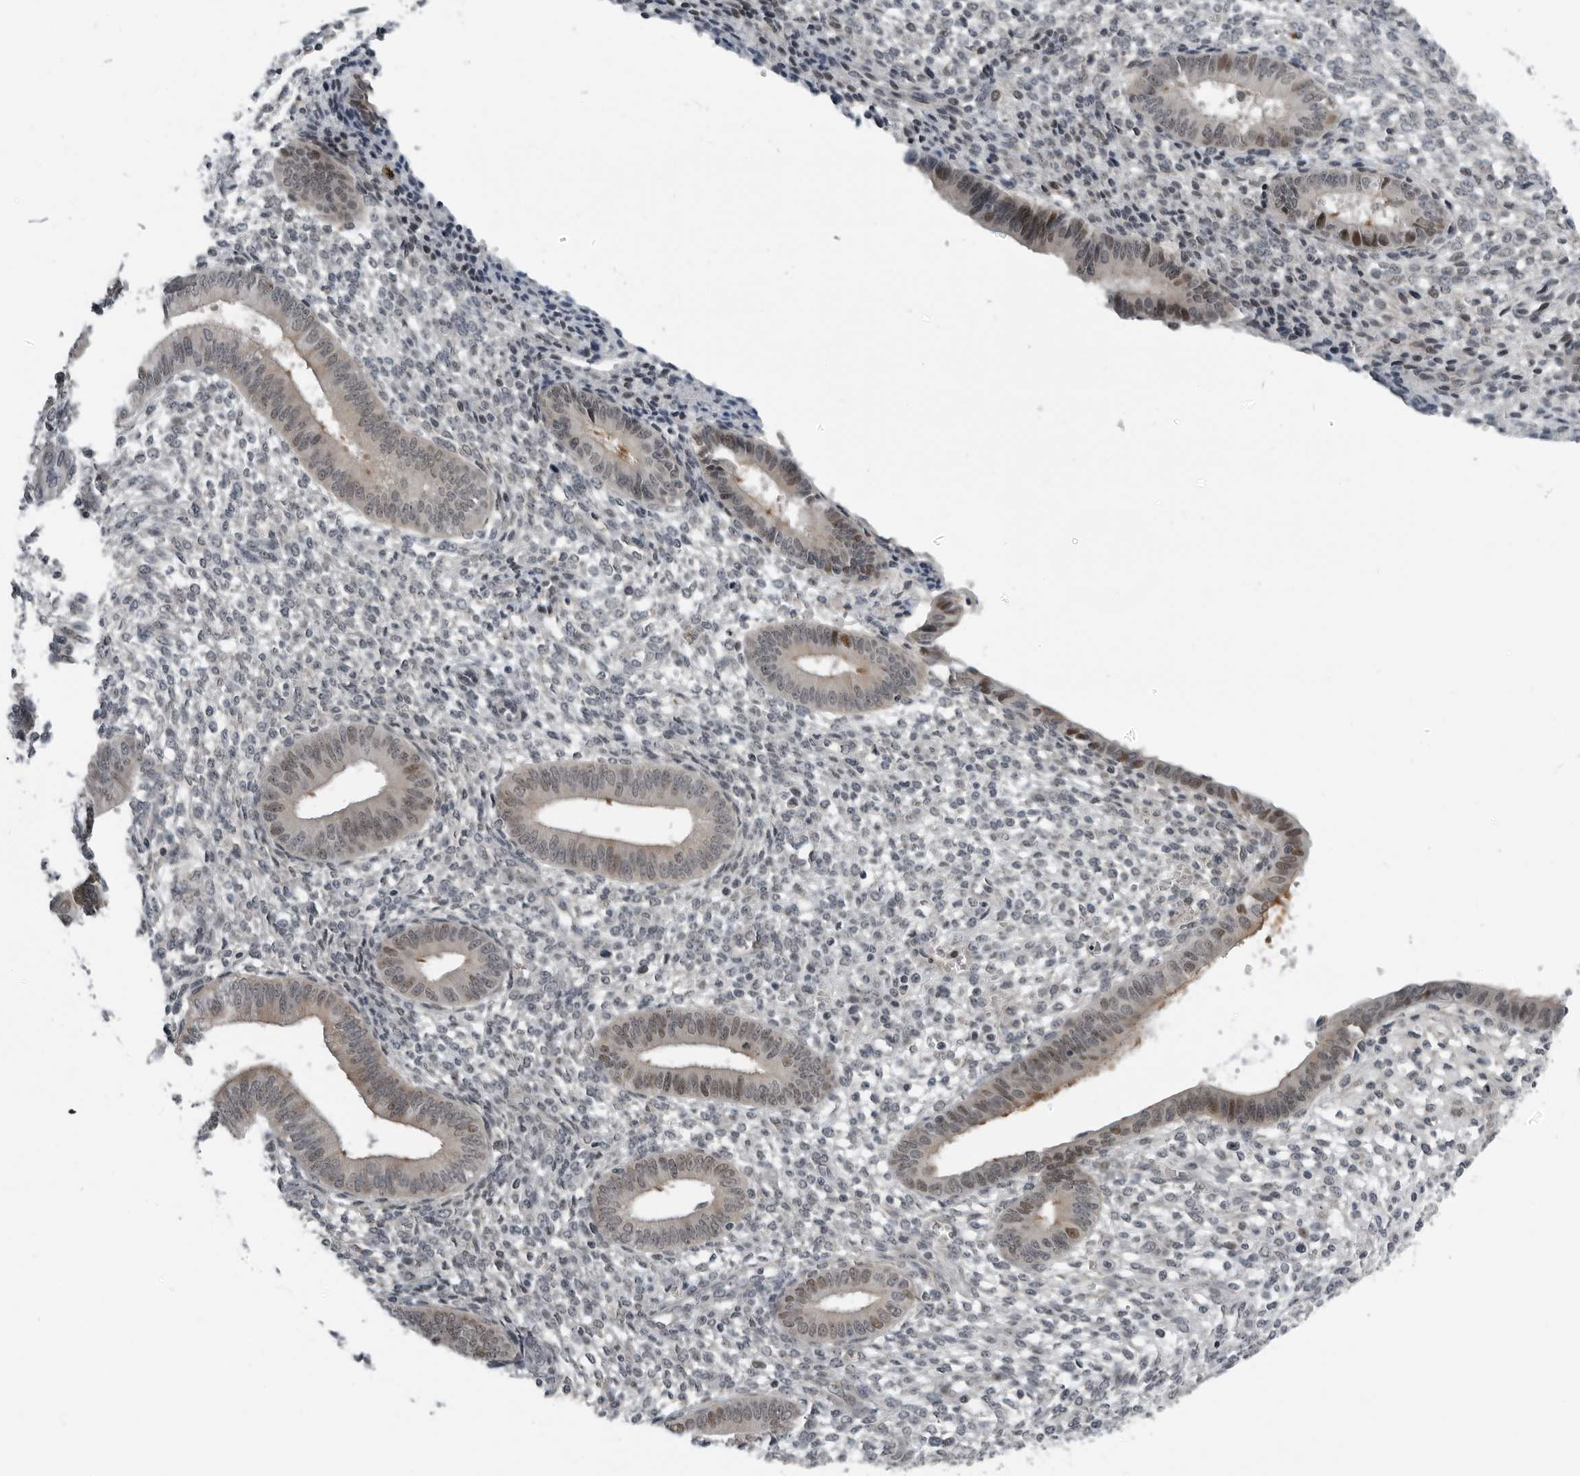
{"staining": {"intensity": "negative", "quantity": "none", "location": "none"}, "tissue": "endometrium", "cell_type": "Cells in endometrial stroma", "image_type": "normal", "snomed": [{"axis": "morphology", "description": "Normal tissue, NOS"}, {"axis": "topography", "description": "Endometrium"}], "caption": "DAB (3,3'-diaminobenzidine) immunohistochemical staining of normal endometrium demonstrates no significant staining in cells in endometrial stroma. (Stains: DAB (3,3'-diaminobenzidine) immunohistochemistry (IHC) with hematoxylin counter stain, Microscopy: brightfield microscopy at high magnification).", "gene": "ALPK2", "patient": {"sex": "female", "age": 46}}